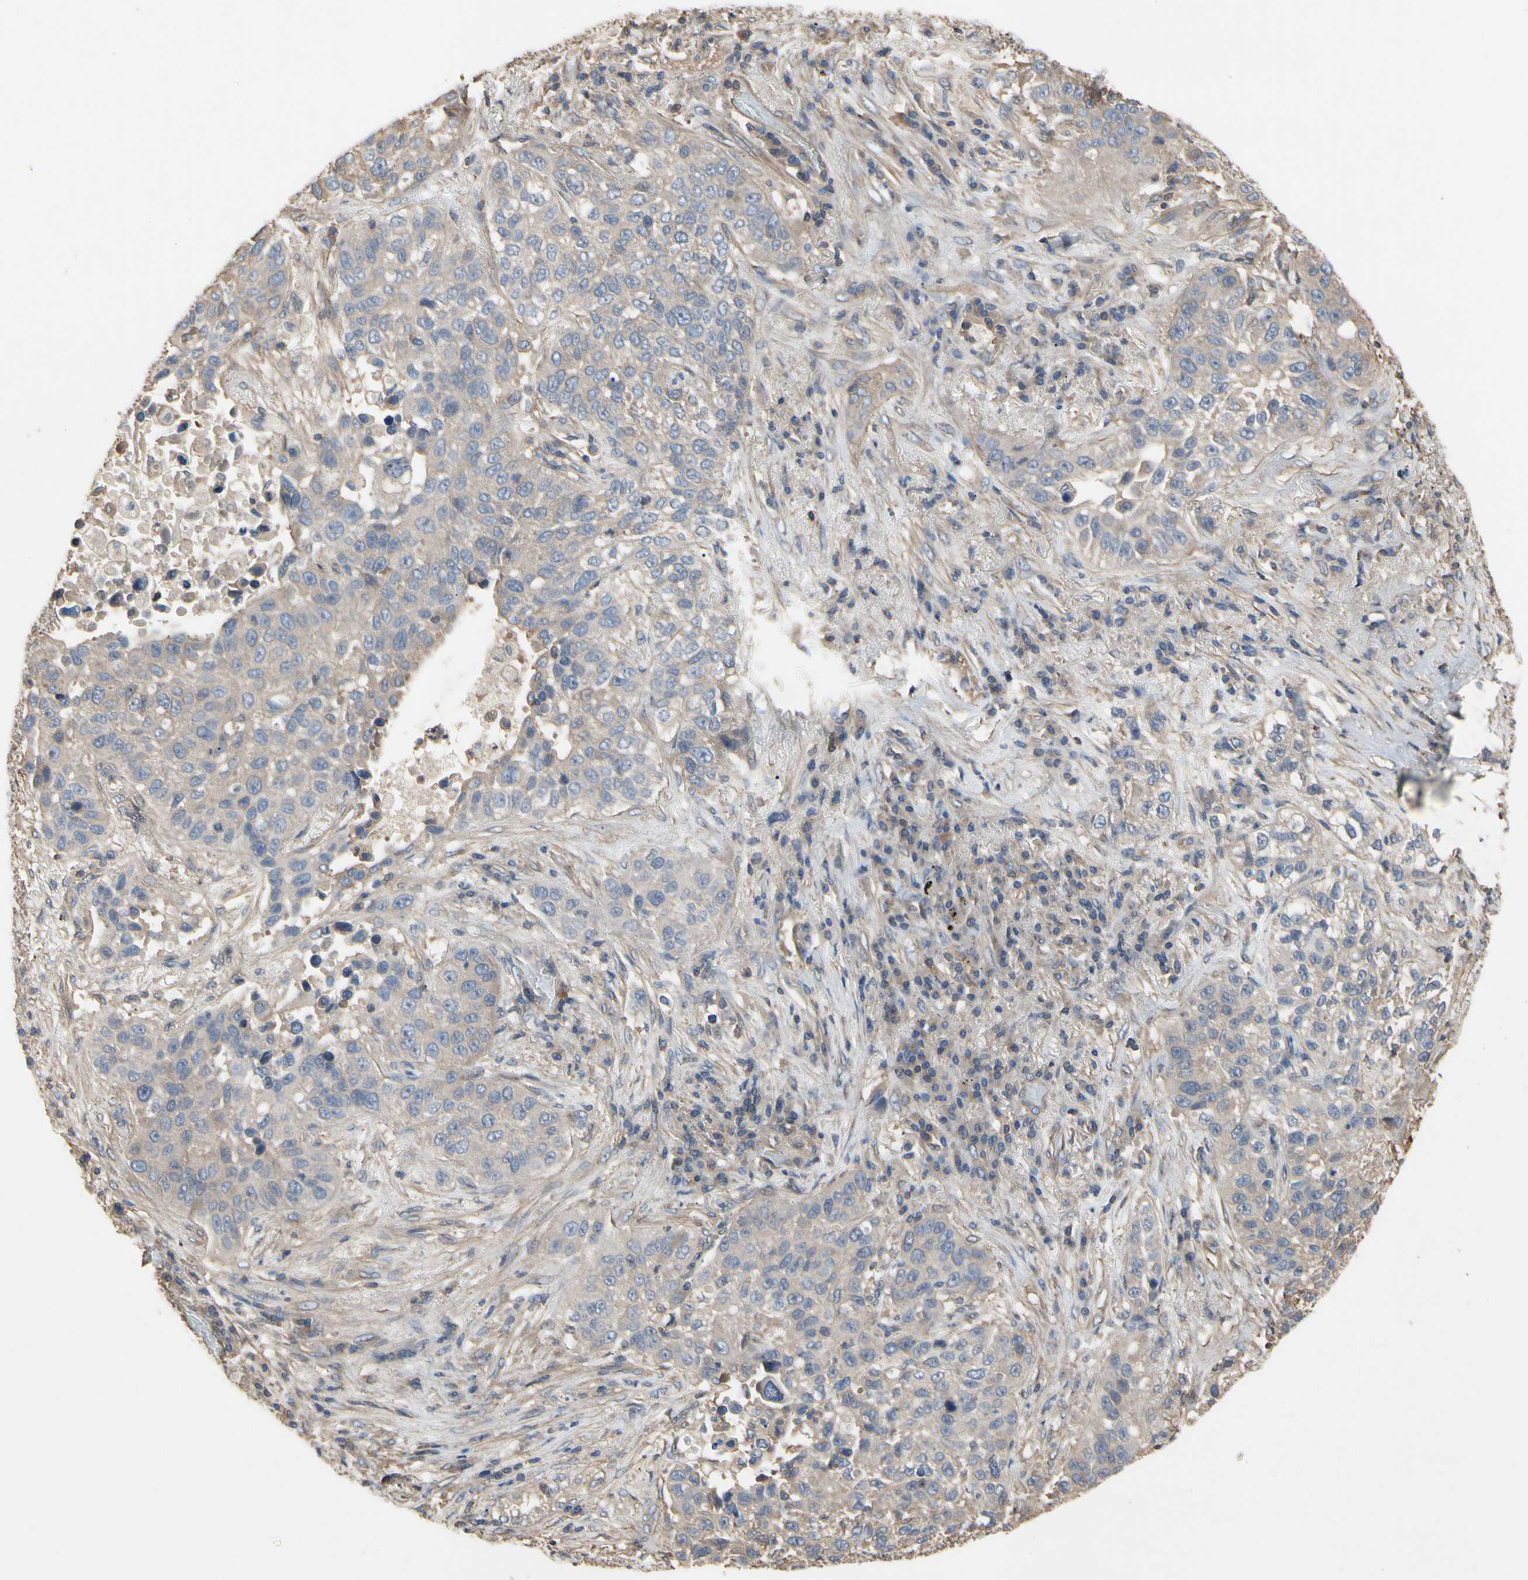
{"staining": {"intensity": "weak", "quantity": ">75%", "location": "cytoplasmic/membranous"}, "tissue": "lung cancer", "cell_type": "Tumor cells", "image_type": "cancer", "snomed": [{"axis": "morphology", "description": "Squamous cell carcinoma, NOS"}, {"axis": "topography", "description": "Lung"}], "caption": "Immunohistochemistry photomicrograph of lung squamous cell carcinoma stained for a protein (brown), which demonstrates low levels of weak cytoplasmic/membranous positivity in approximately >75% of tumor cells.", "gene": "PDZK1", "patient": {"sex": "male", "age": 57}}